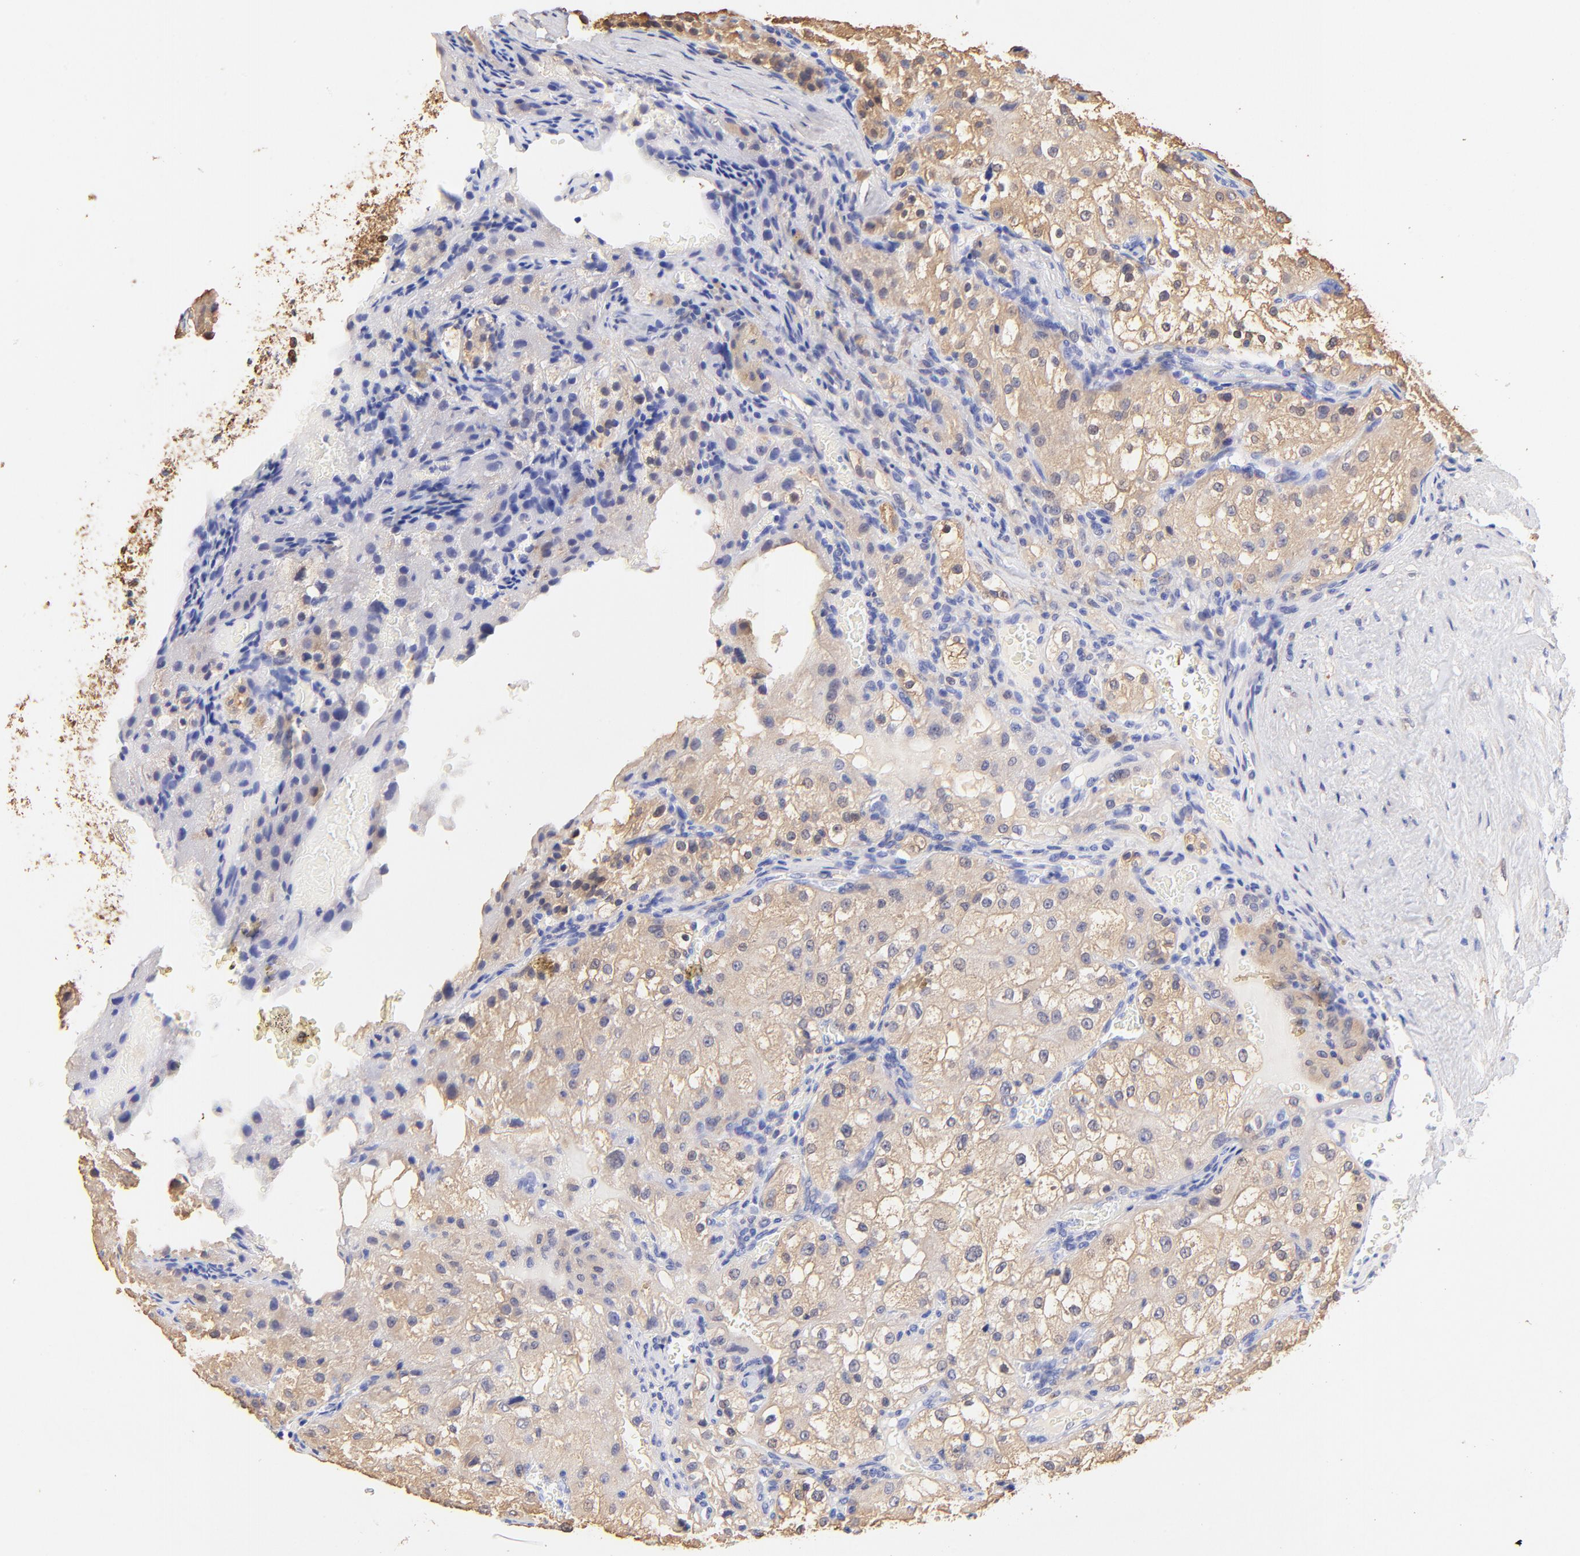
{"staining": {"intensity": "weak", "quantity": ">75%", "location": "cytoplasmic/membranous"}, "tissue": "renal cancer", "cell_type": "Tumor cells", "image_type": "cancer", "snomed": [{"axis": "morphology", "description": "Adenocarcinoma, NOS"}, {"axis": "topography", "description": "Kidney"}], "caption": "Weak cytoplasmic/membranous staining is identified in approximately >75% of tumor cells in renal cancer (adenocarcinoma).", "gene": "ALDH1A1", "patient": {"sex": "female", "age": 74}}